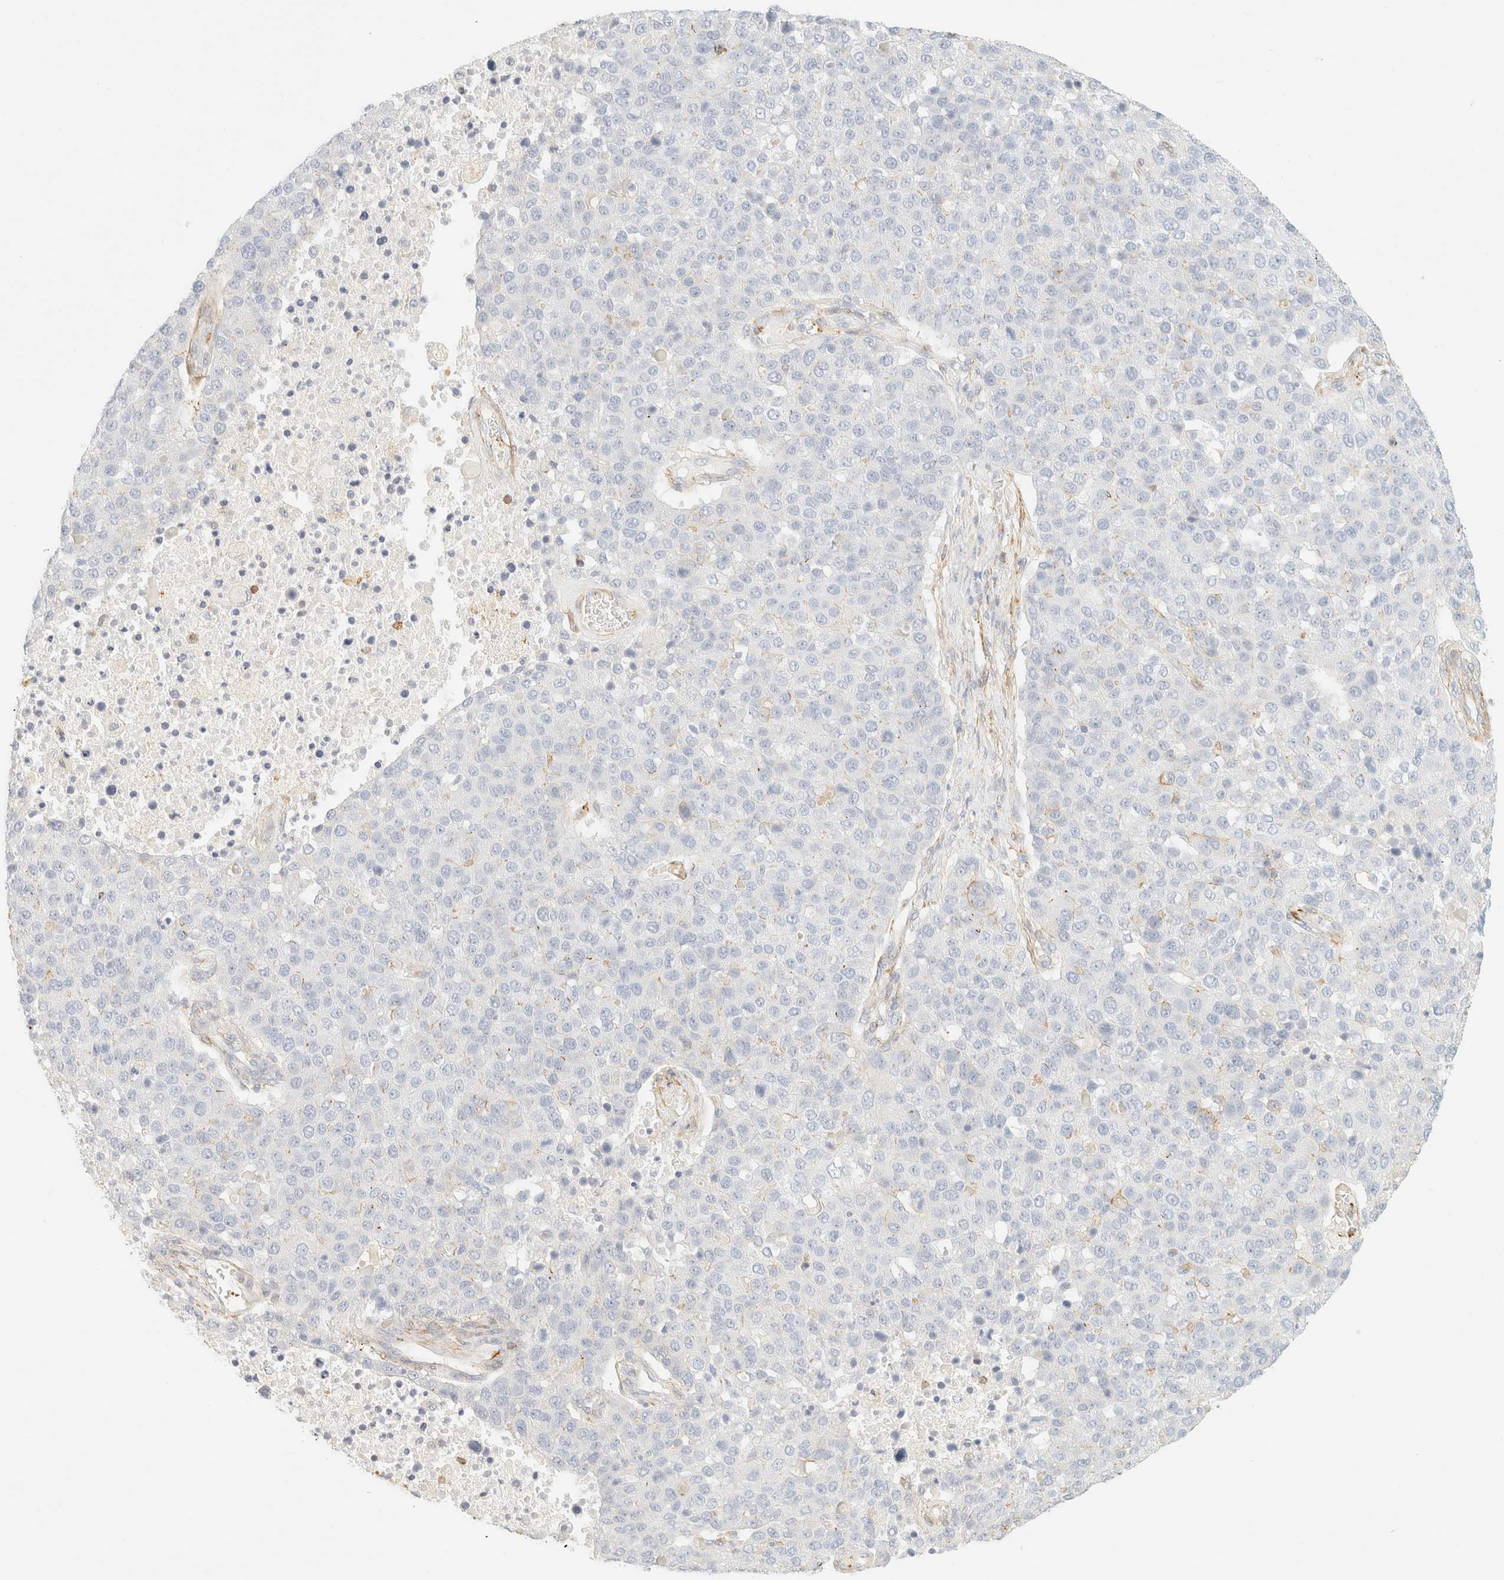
{"staining": {"intensity": "negative", "quantity": "none", "location": "none"}, "tissue": "pancreatic cancer", "cell_type": "Tumor cells", "image_type": "cancer", "snomed": [{"axis": "morphology", "description": "Adenocarcinoma, NOS"}, {"axis": "topography", "description": "Pancreas"}], "caption": "DAB (3,3'-diaminobenzidine) immunohistochemical staining of adenocarcinoma (pancreatic) displays no significant staining in tumor cells.", "gene": "OTOP2", "patient": {"sex": "female", "age": 61}}